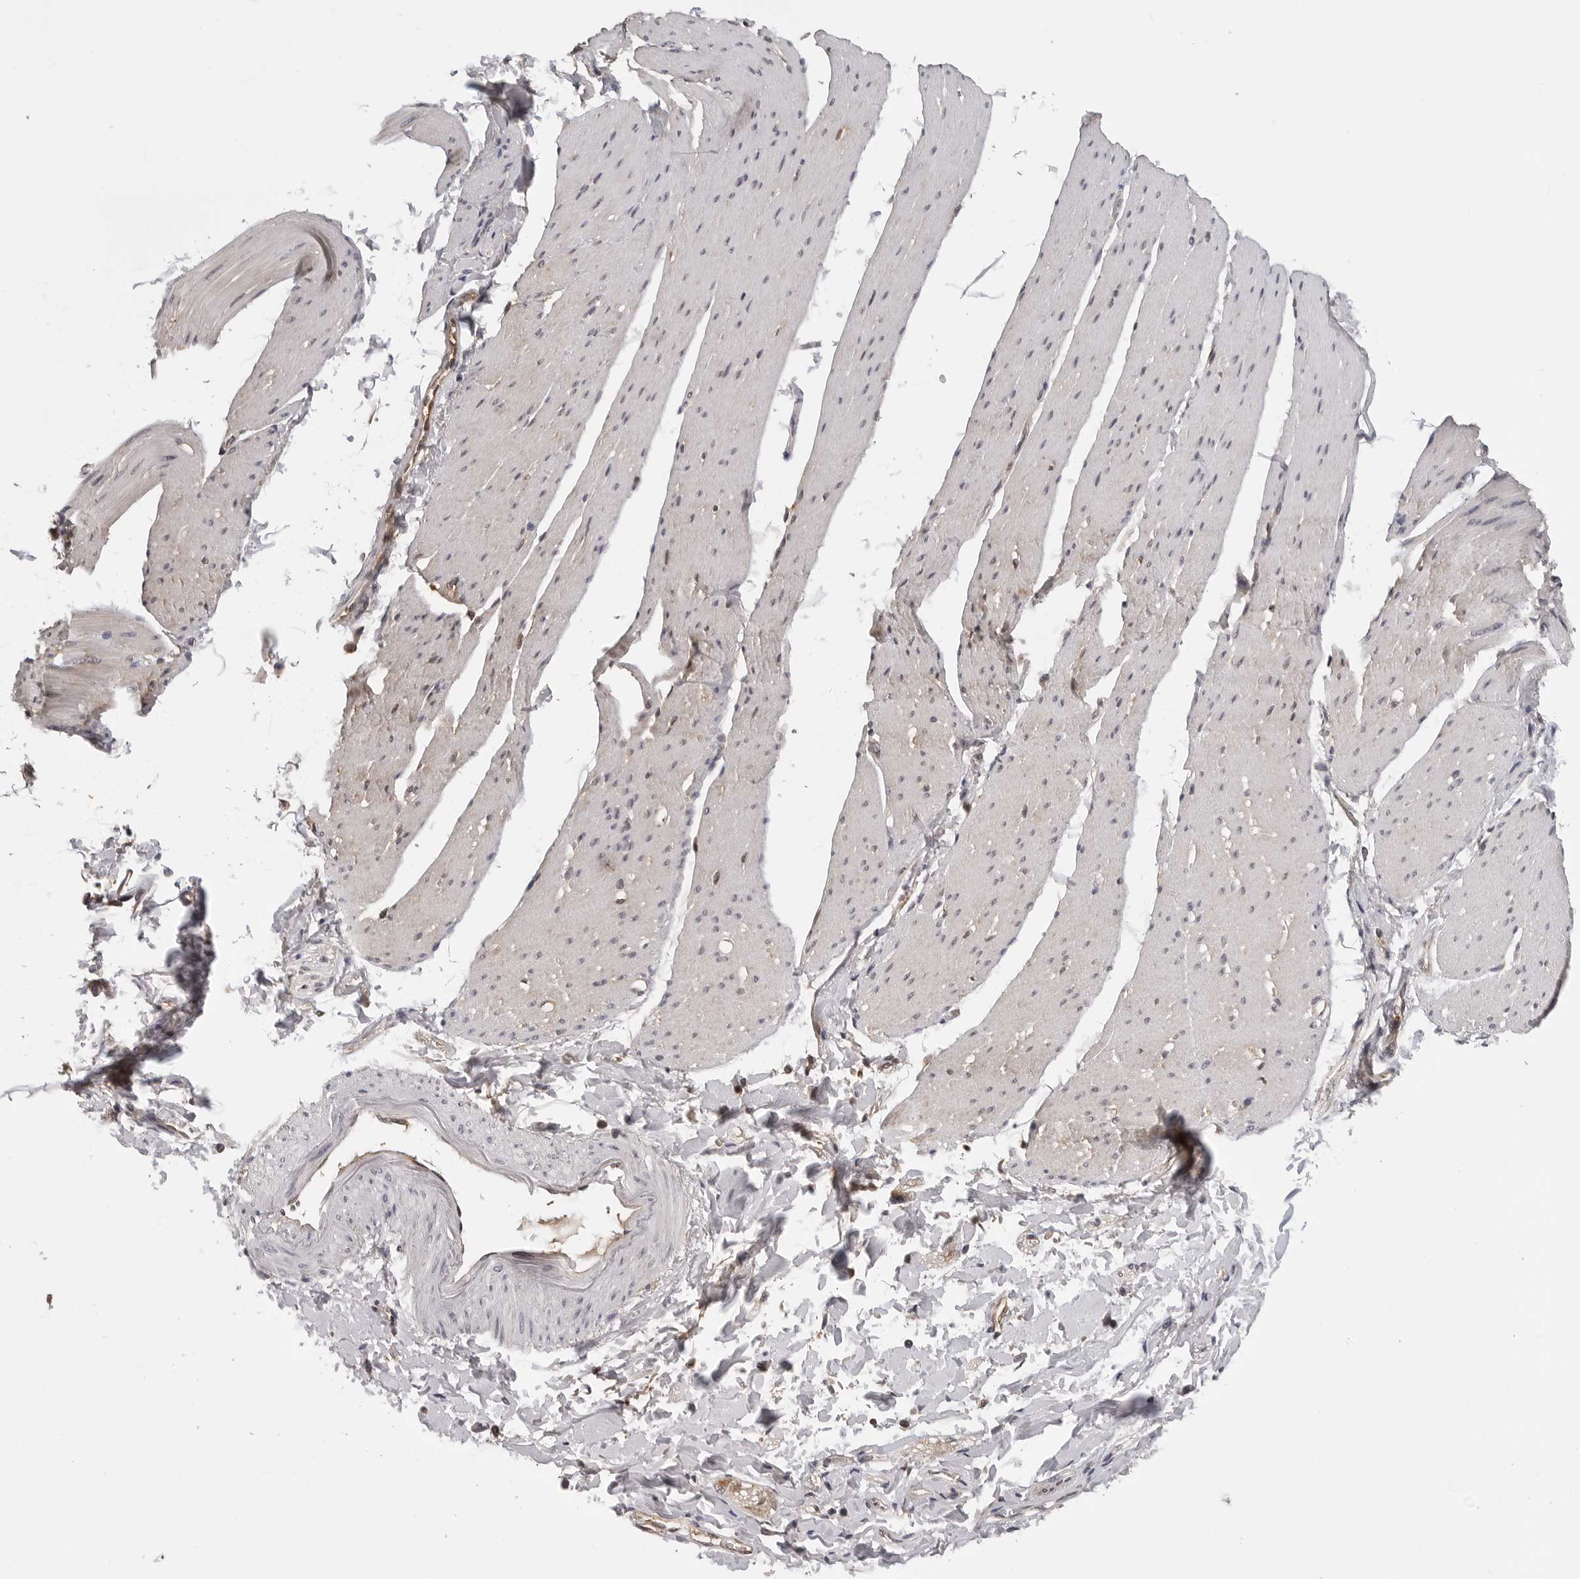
{"staining": {"intensity": "negative", "quantity": "none", "location": "none"}, "tissue": "smooth muscle", "cell_type": "Smooth muscle cells", "image_type": "normal", "snomed": [{"axis": "morphology", "description": "Normal tissue, NOS"}, {"axis": "topography", "description": "Smooth muscle"}, {"axis": "topography", "description": "Small intestine"}], "caption": "A high-resolution photomicrograph shows immunohistochemistry staining of benign smooth muscle, which displays no significant expression in smooth muscle cells. The staining is performed using DAB (3,3'-diaminobenzidine) brown chromogen with nuclei counter-stained in using hematoxylin.", "gene": "TRMT13", "patient": {"sex": "female", "age": 84}}